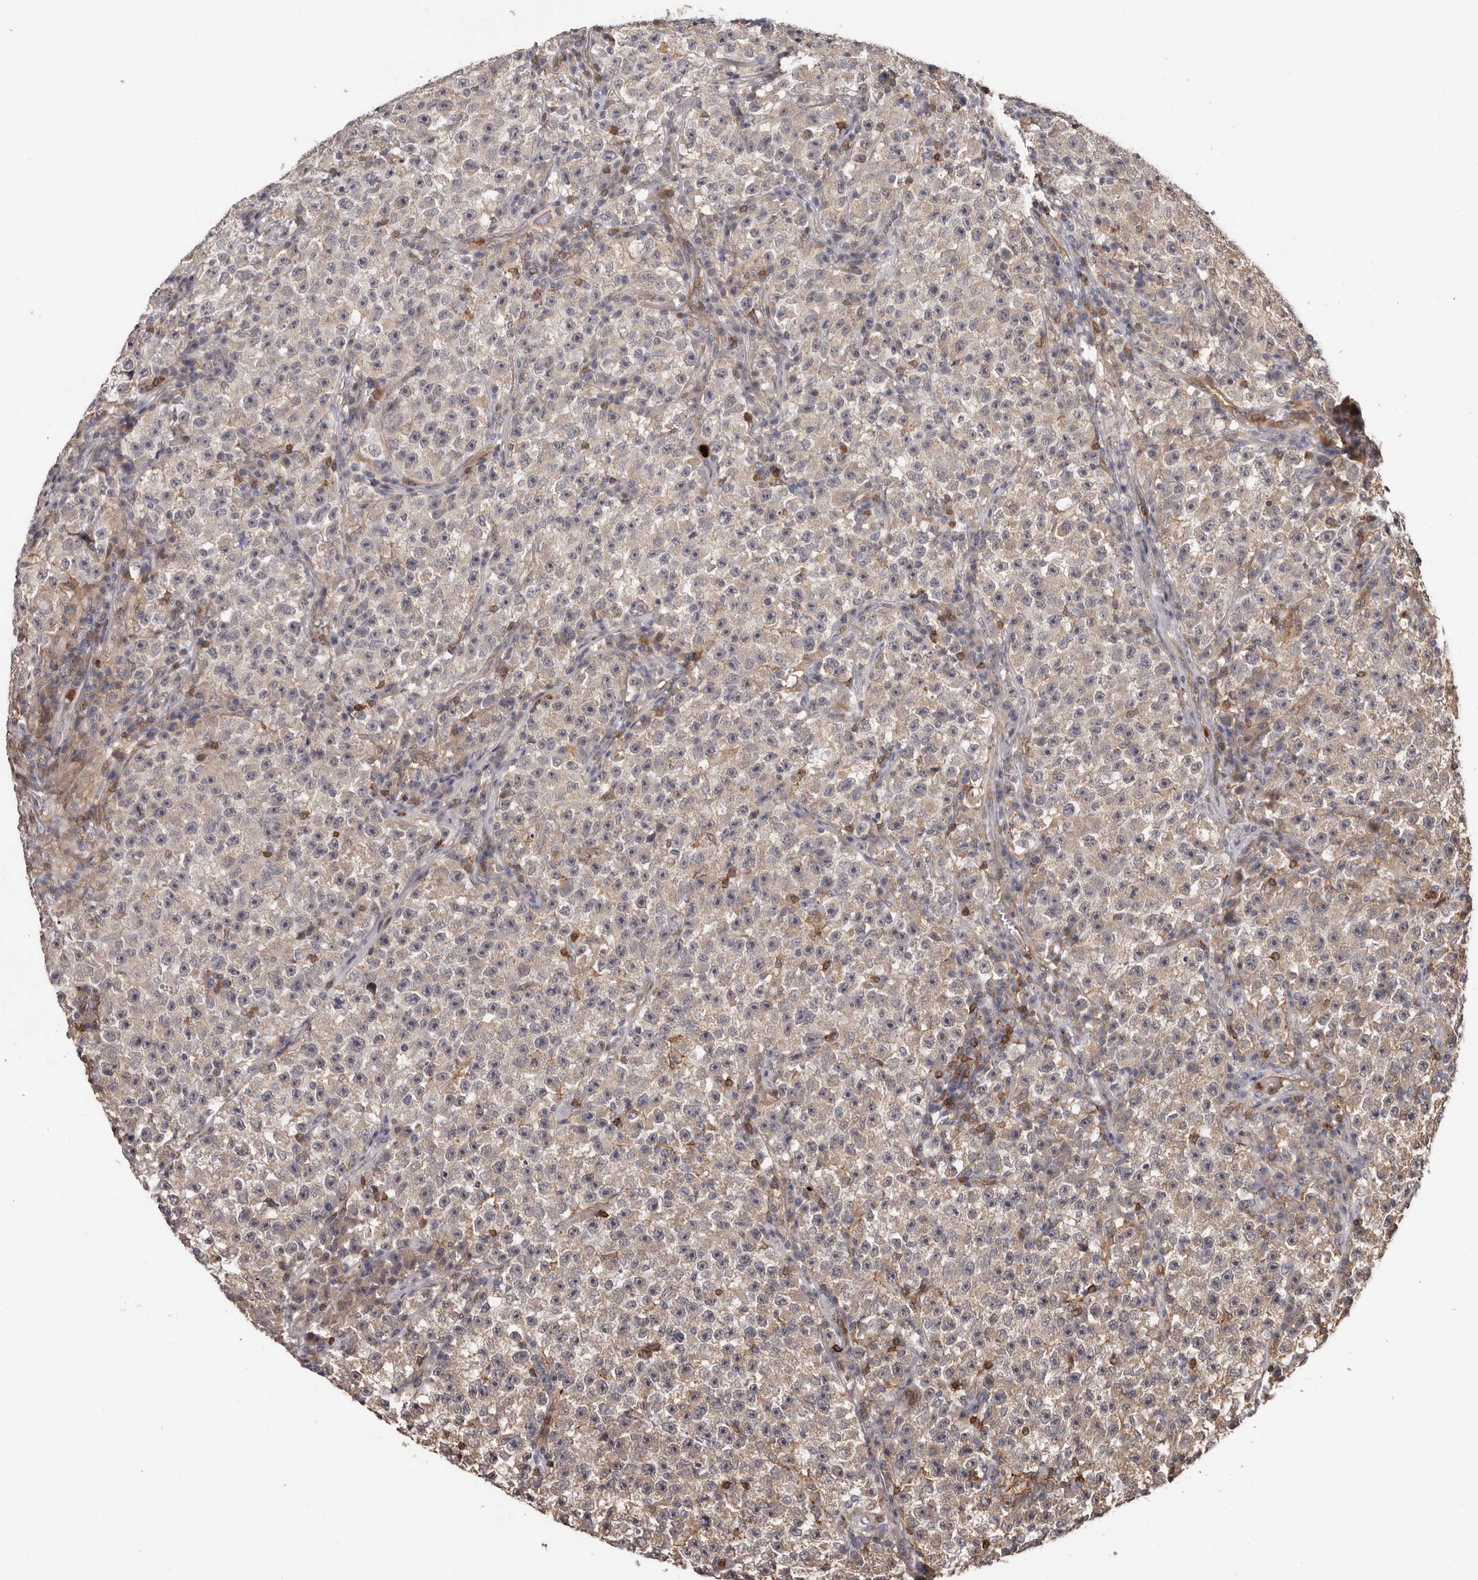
{"staining": {"intensity": "negative", "quantity": "none", "location": "none"}, "tissue": "testis cancer", "cell_type": "Tumor cells", "image_type": "cancer", "snomed": [{"axis": "morphology", "description": "Seminoma, NOS"}, {"axis": "topography", "description": "Testis"}], "caption": "IHC of human testis cancer exhibits no positivity in tumor cells.", "gene": "PRR12", "patient": {"sex": "male", "age": 22}}